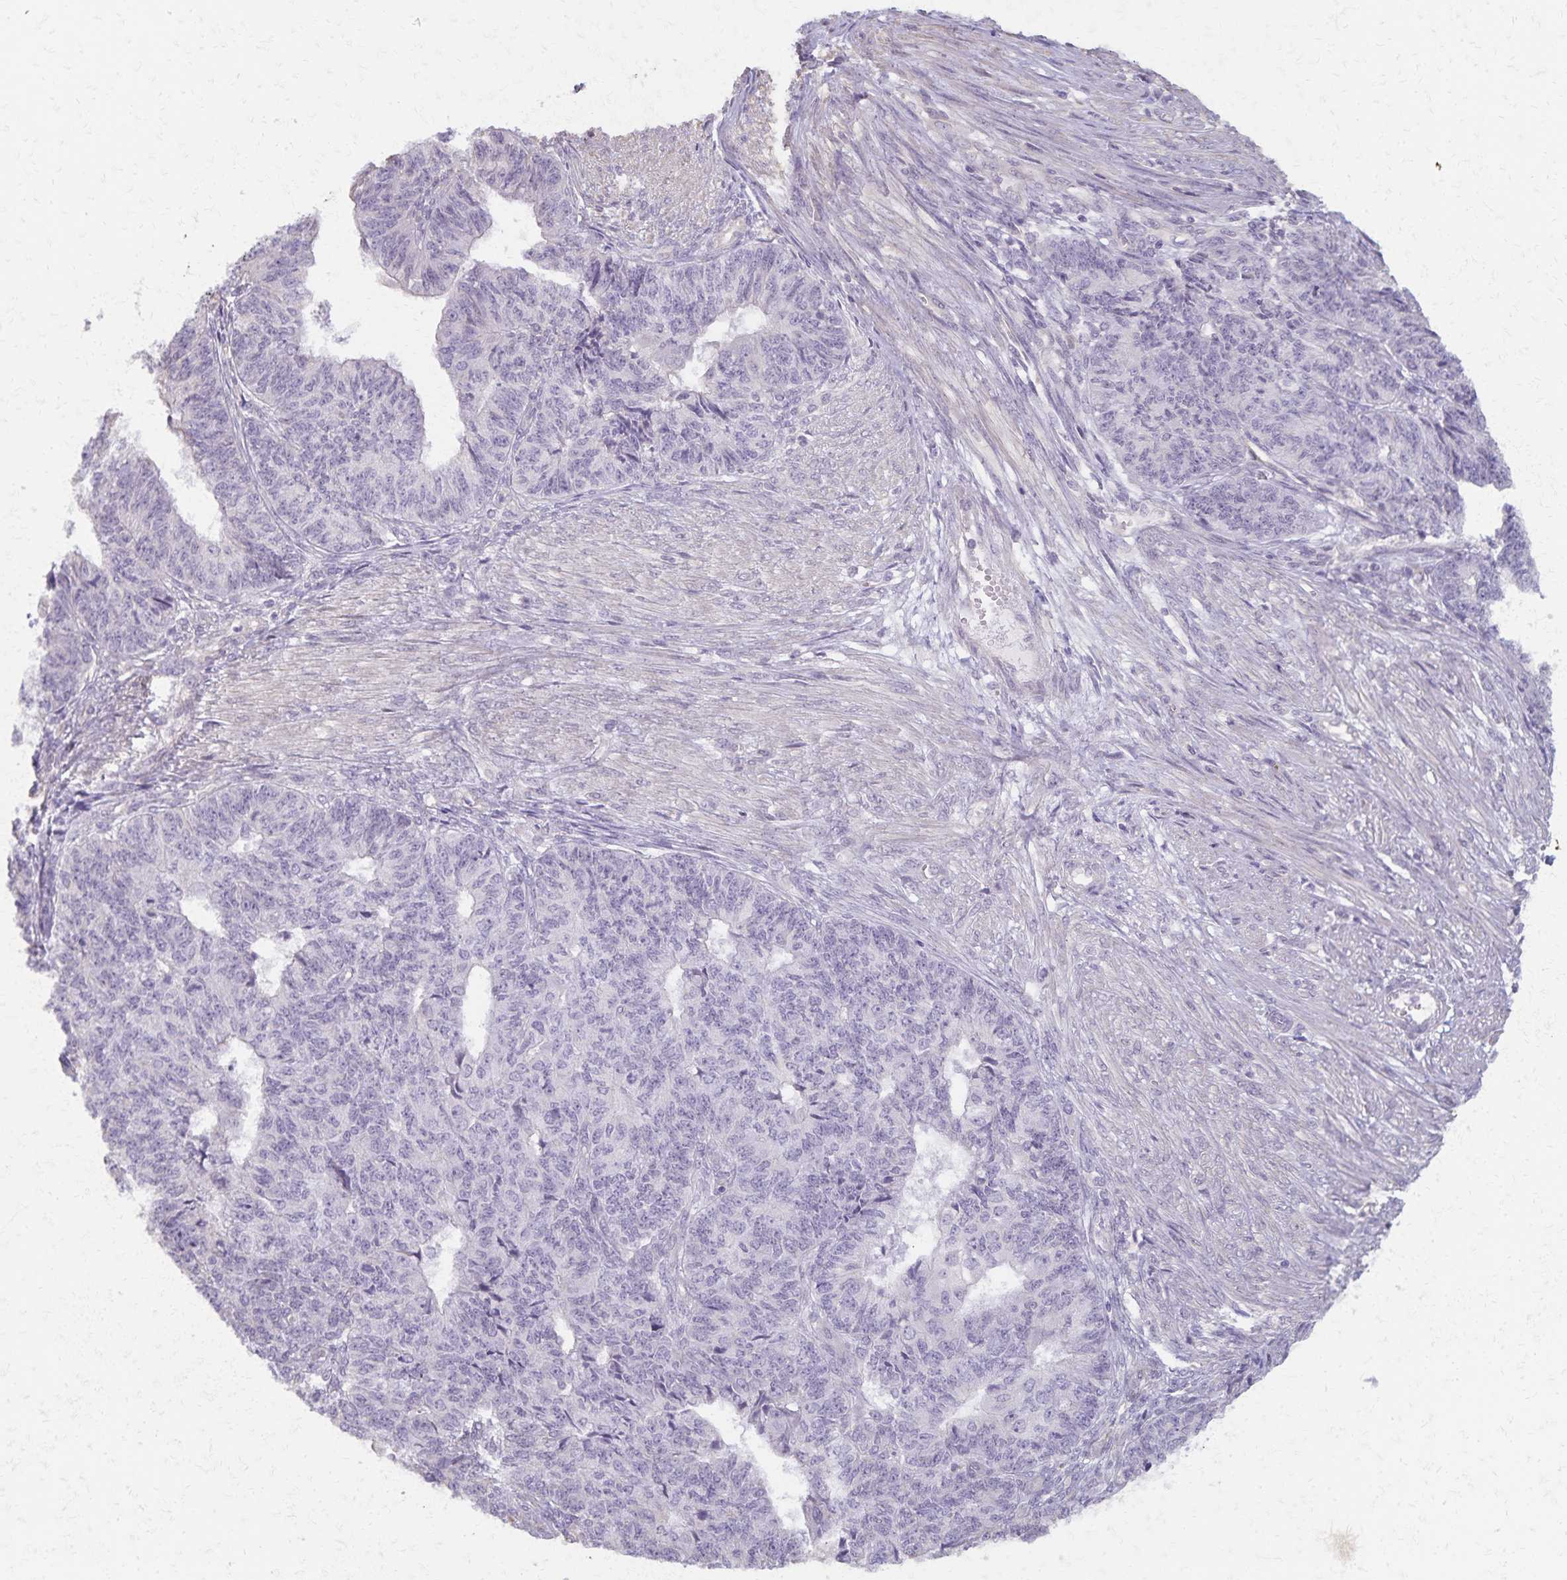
{"staining": {"intensity": "negative", "quantity": "none", "location": "none"}, "tissue": "endometrial cancer", "cell_type": "Tumor cells", "image_type": "cancer", "snomed": [{"axis": "morphology", "description": "Adenocarcinoma, NOS"}, {"axis": "topography", "description": "Endometrium"}], "caption": "Immunohistochemical staining of adenocarcinoma (endometrial) reveals no significant staining in tumor cells.", "gene": "KISS1", "patient": {"sex": "female", "age": 32}}